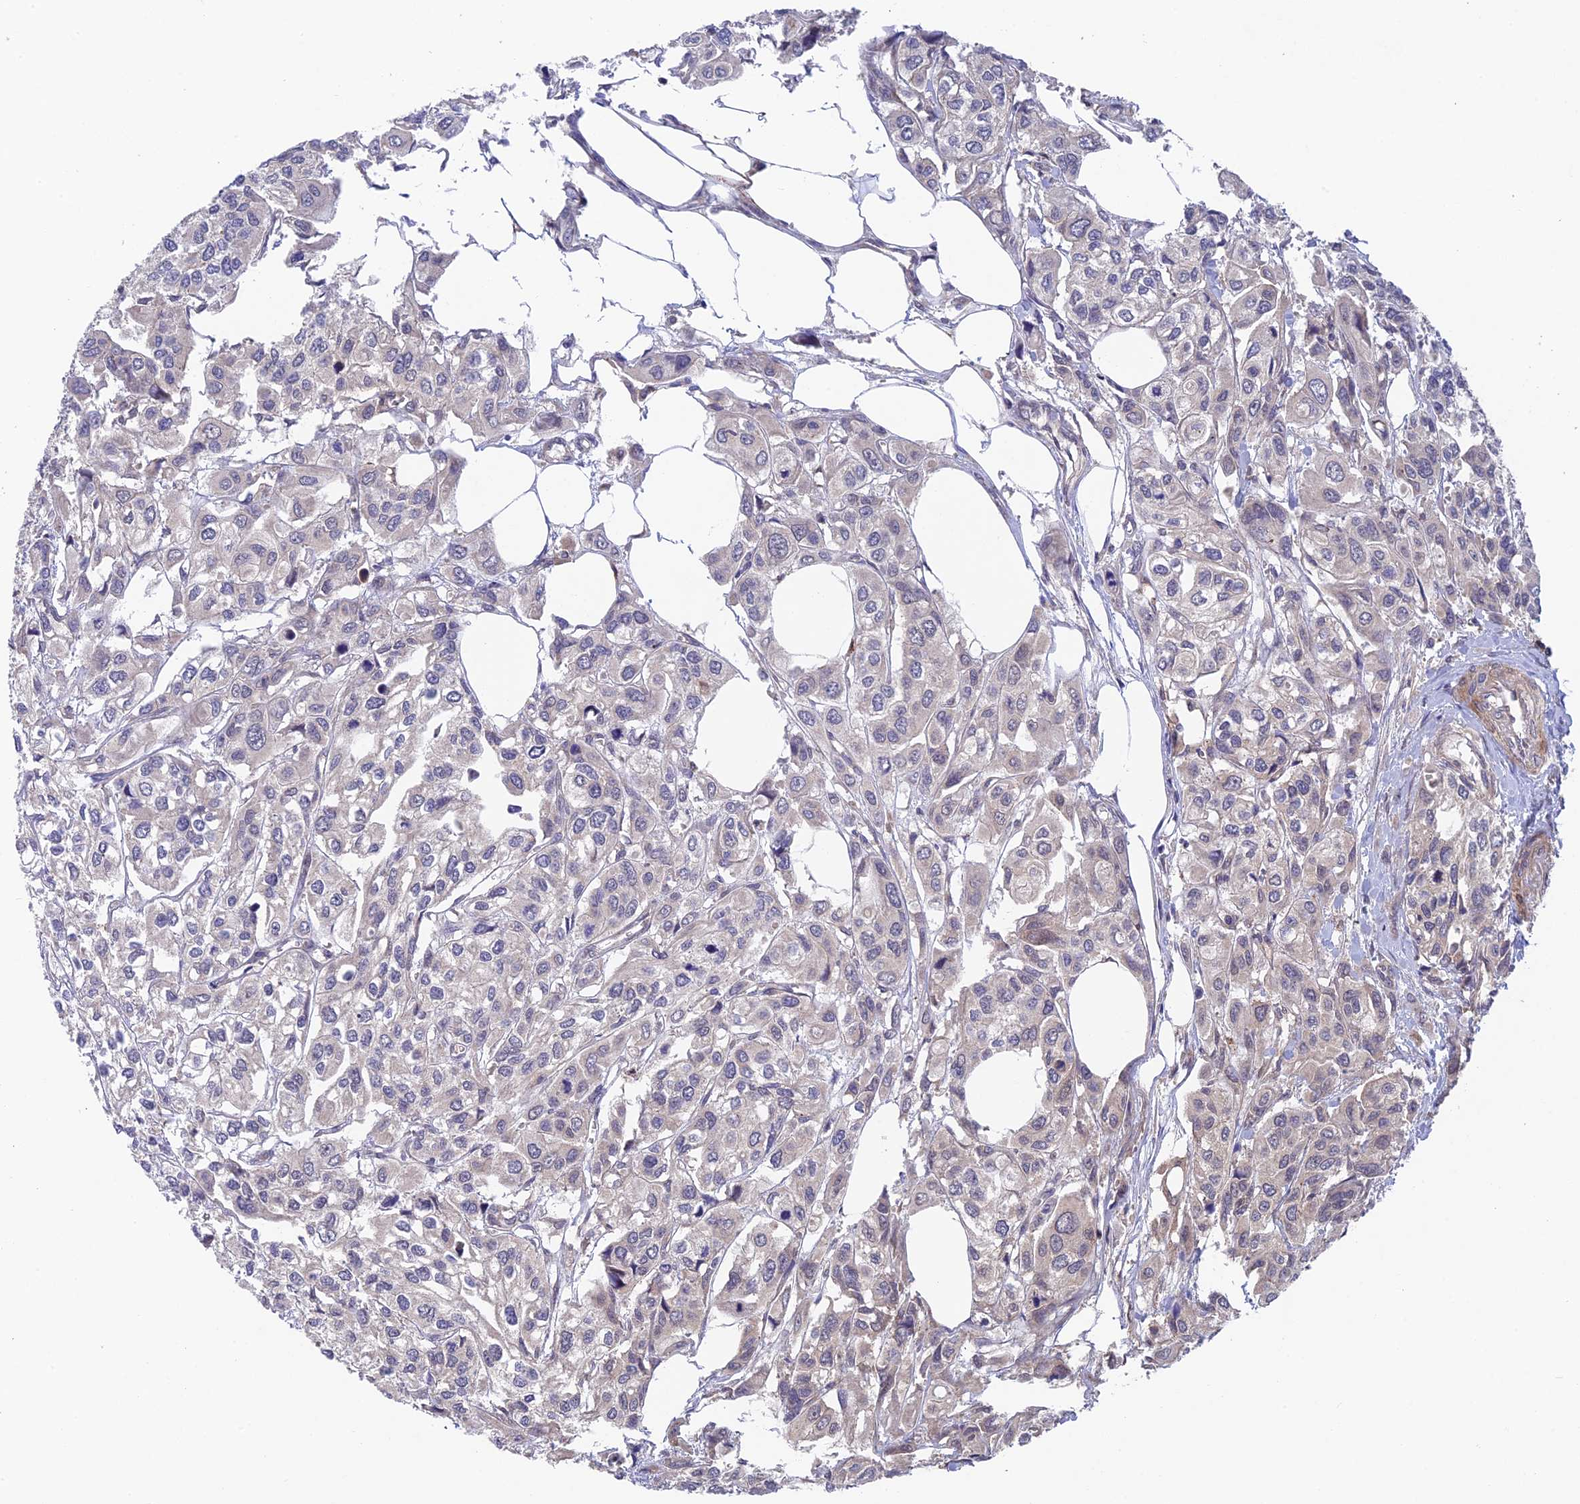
{"staining": {"intensity": "negative", "quantity": "none", "location": "none"}, "tissue": "urothelial cancer", "cell_type": "Tumor cells", "image_type": "cancer", "snomed": [{"axis": "morphology", "description": "Urothelial carcinoma, High grade"}, {"axis": "topography", "description": "Urinary bladder"}], "caption": "A histopathology image of human urothelial cancer is negative for staining in tumor cells.", "gene": "UROS", "patient": {"sex": "male", "age": 67}}